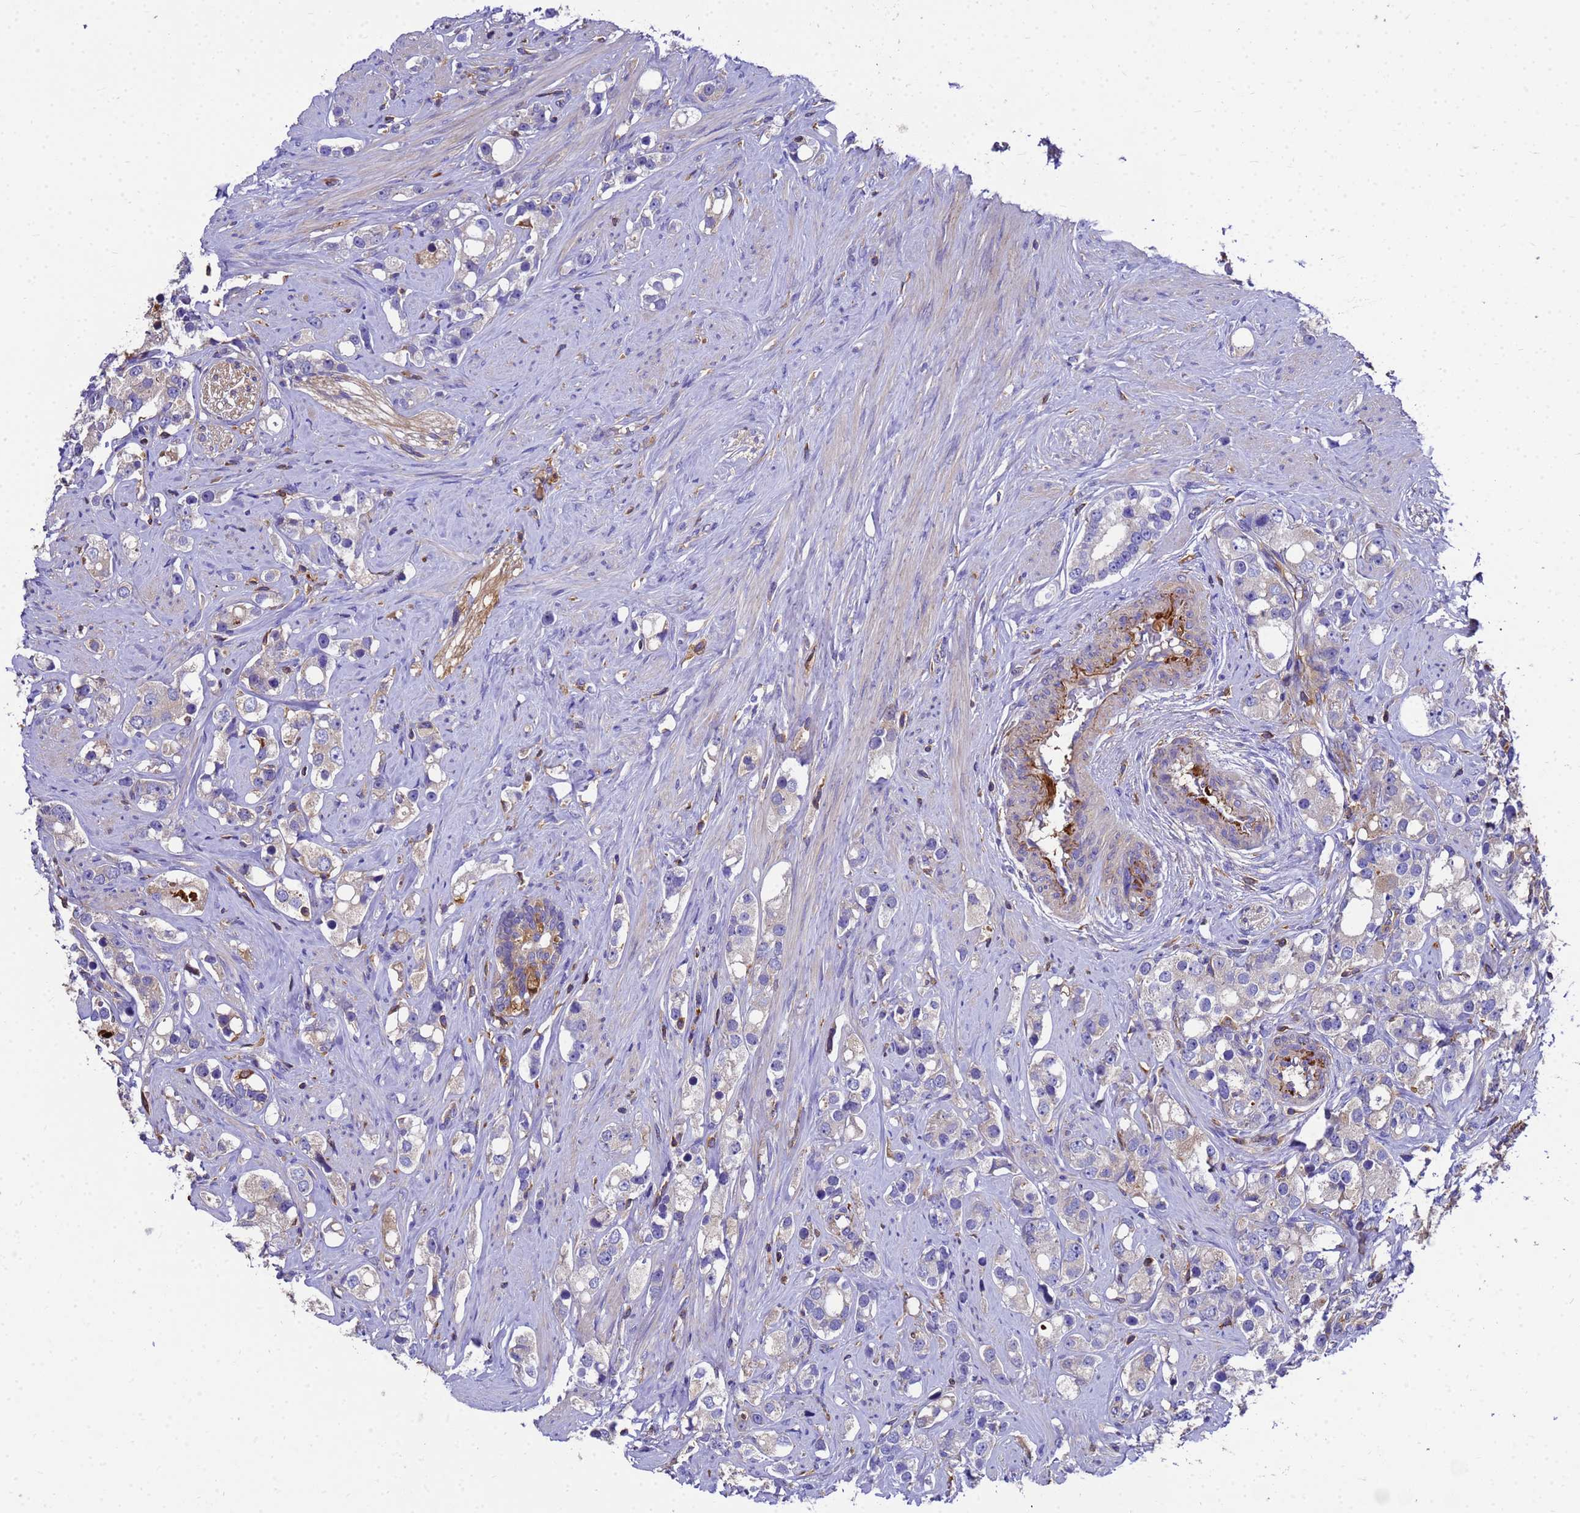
{"staining": {"intensity": "negative", "quantity": "none", "location": "none"}, "tissue": "prostate cancer", "cell_type": "Tumor cells", "image_type": "cancer", "snomed": [{"axis": "morphology", "description": "Adenocarcinoma, High grade"}, {"axis": "topography", "description": "Prostate"}], "caption": "Image shows no protein positivity in tumor cells of prostate adenocarcinoma (high-grade) tissue.", "gene": "ZNF235", "patient": {"sex": "male", "age": 63}}